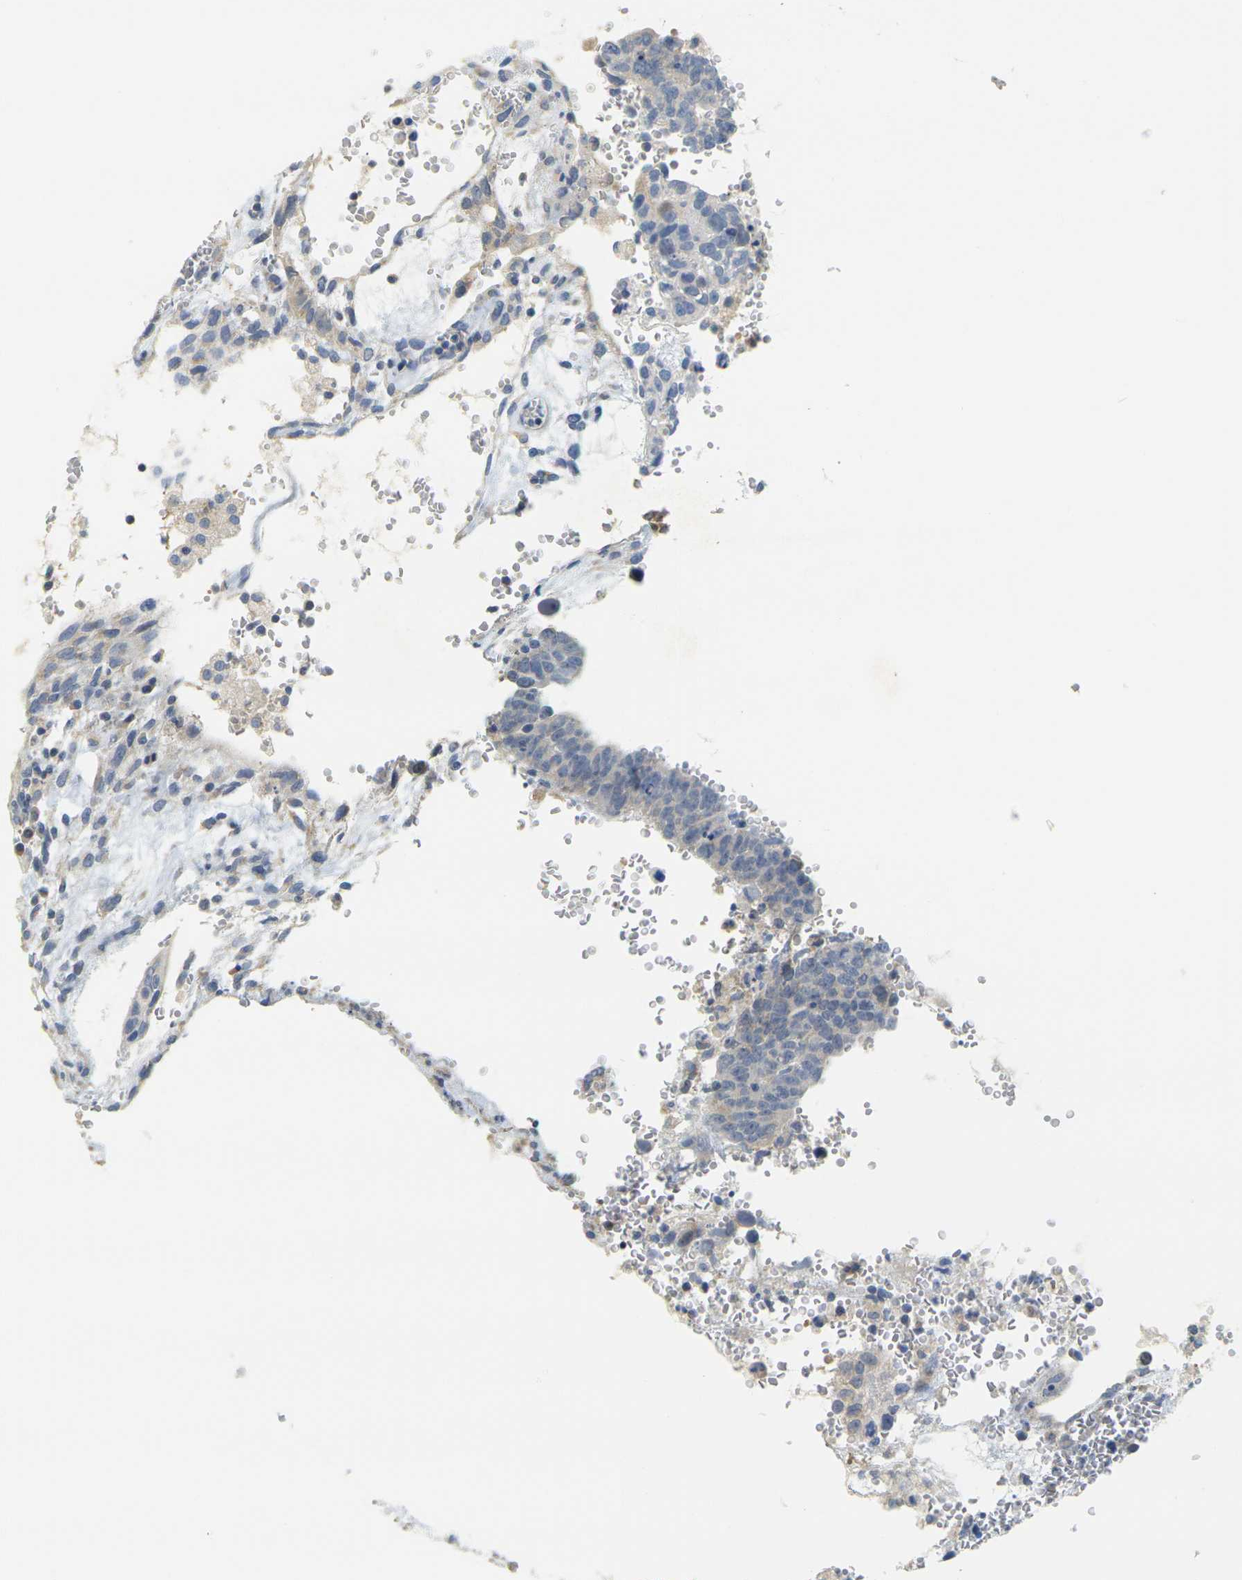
{"staining": {"intensity": "weak", "quantity": "<25%", "location": "cytoplasmic/membranous"}, "tissue": "testis cancer", "cell_type": "Tumor cells", "image_type": "cancer", "snomed": [{"axis": "morphology", "description": "Seminoma, NOS"}, {"axis": "morphology", "description": "Carcinoma, Embryonal, NOS"}, {"axis": "topography", "description": "Testis"}], "caption": "Protein analysis of seminoma (testis) demonstrates no significant expression in tumor cells.", "gene": "GDAP1", "patient": {"sex": "male", "age": 52}}